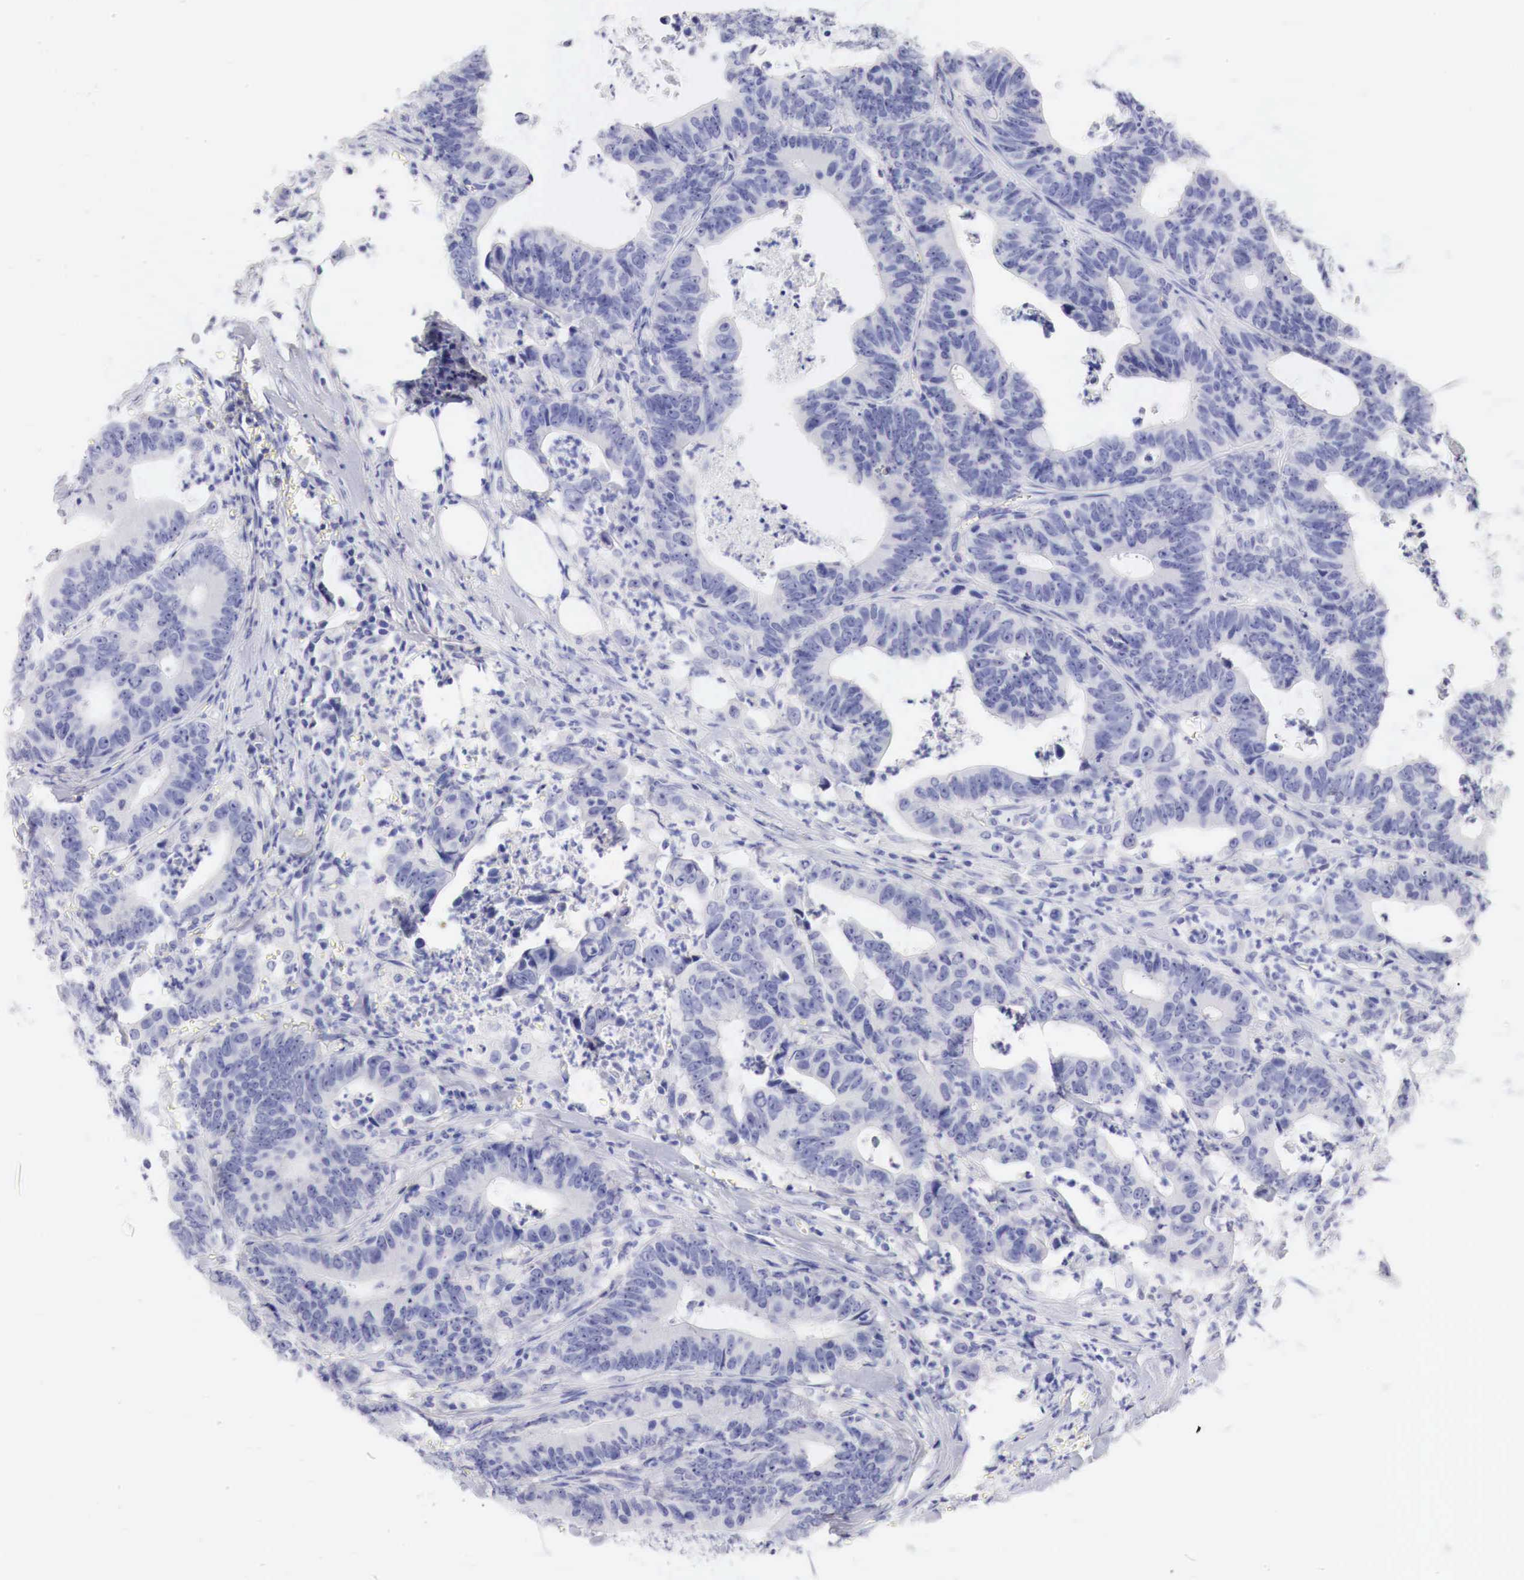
{"staining": {"intensity": "negative", "quantity": "none", "location": "none"}, "tissue": "colorectal cancer", "cell_type": "Tumor cells", "image_type": "cancer", "snomed": [{"axis": "morphology", "description": "Adenocarcinoma, NOS"}, {"axis": "topography", "description": "Colon"}], "caption": "Human colorectal cancer stained for a protein using immunohistochemistry (IHC) reveals no positivity in tumor cells.", "gene": "TYR", "patient": {"sex": "female", "age": 76}}